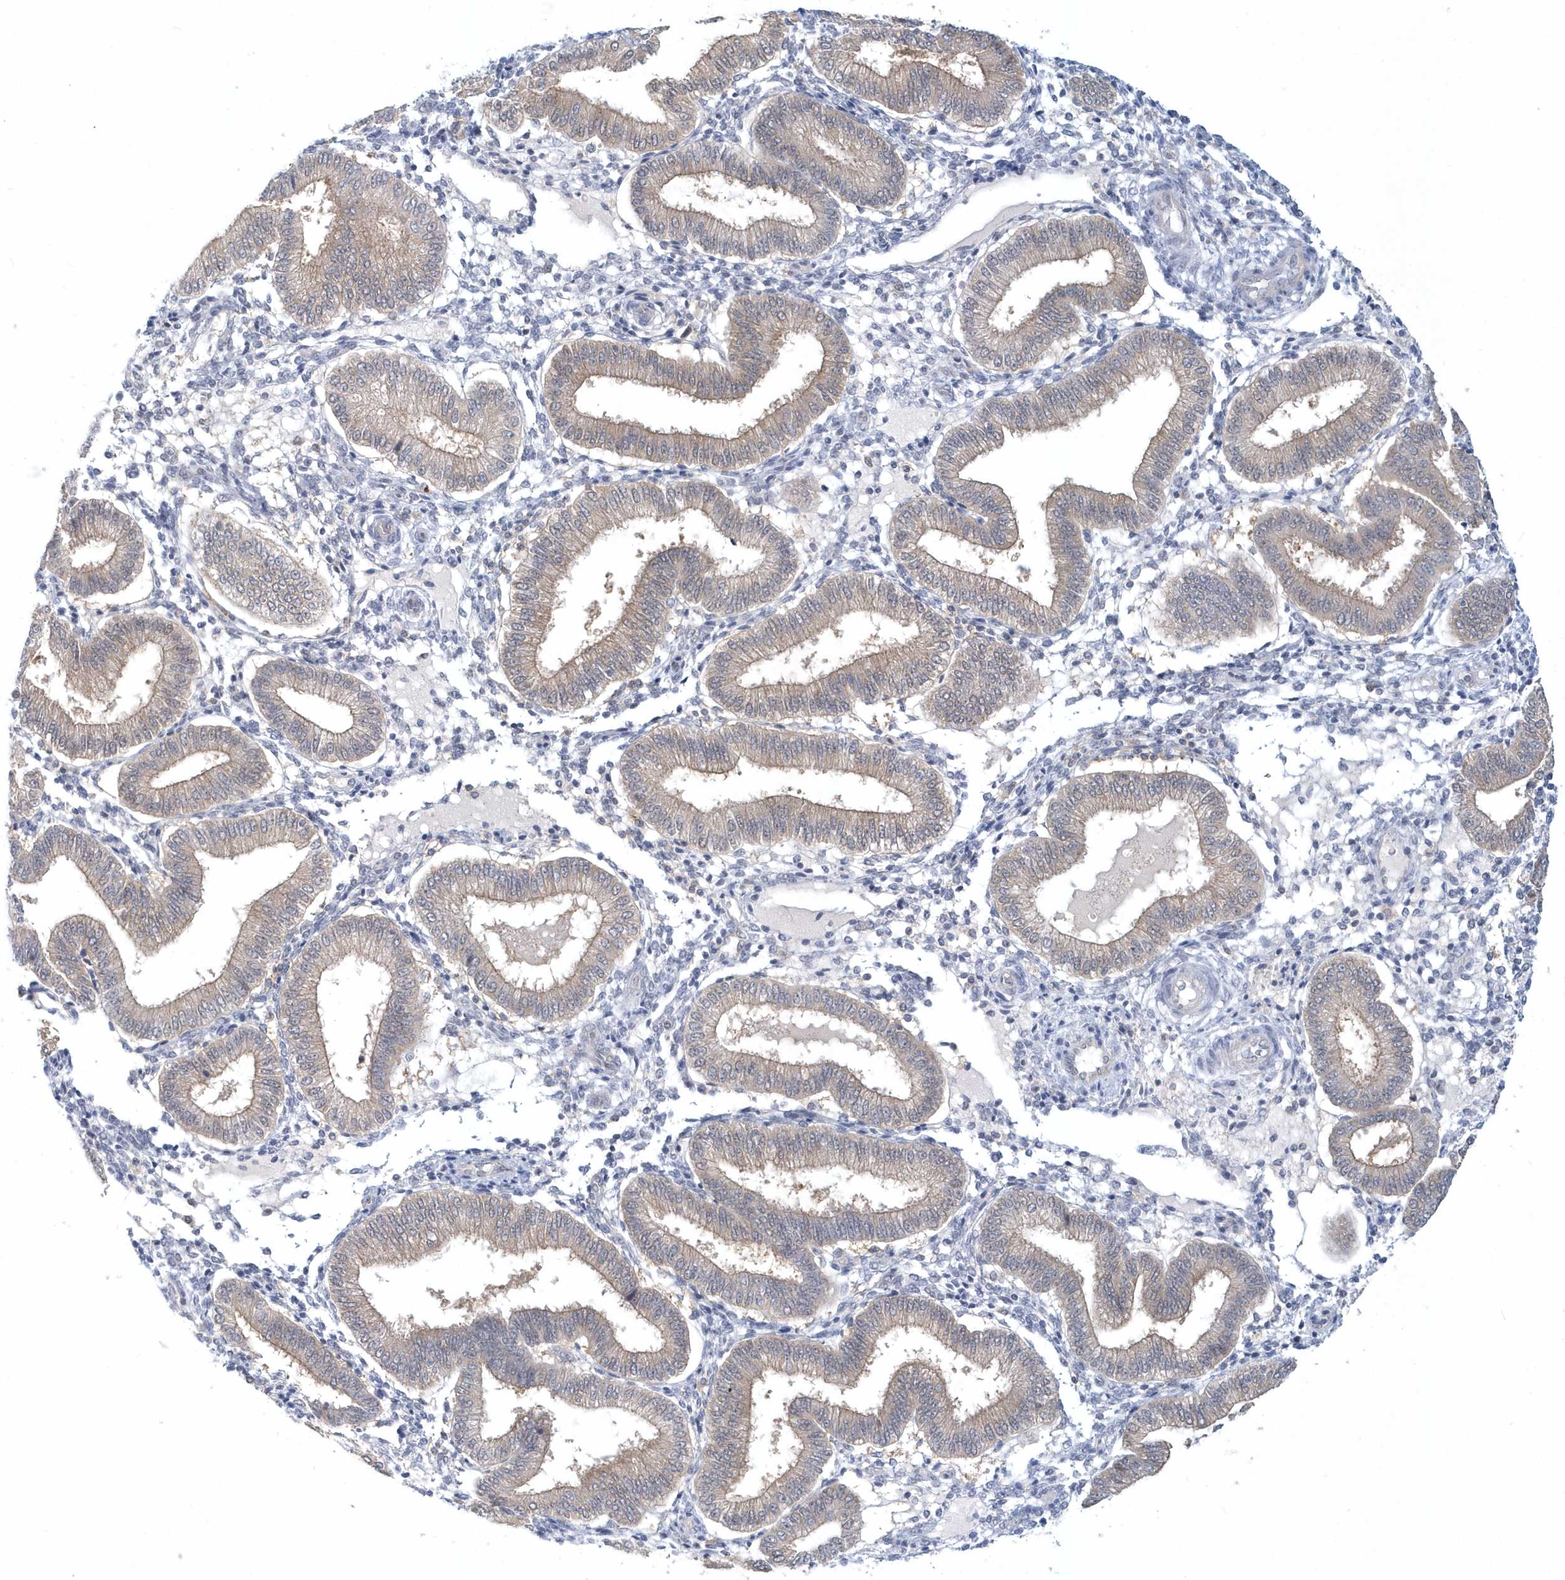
{"staining": {"intensity": "negative", "quantity": "none", "location": "none"}, "tissue": "endometrium", "cell_type": "Cells in endometrial stroma", "image_type": "normal", "snomed": [{"axis": "morphology", "description": "Normal tissue, NOS"}, {"axis": "topography", "description": "Endometrium"}], "caption": "This is a histopathology image of IHC staining of normal endometrium, which shows no positivity in cells in endometrial stroma.", "gene": "RNF7", "patient": {"sex": "female", "age": 39}}